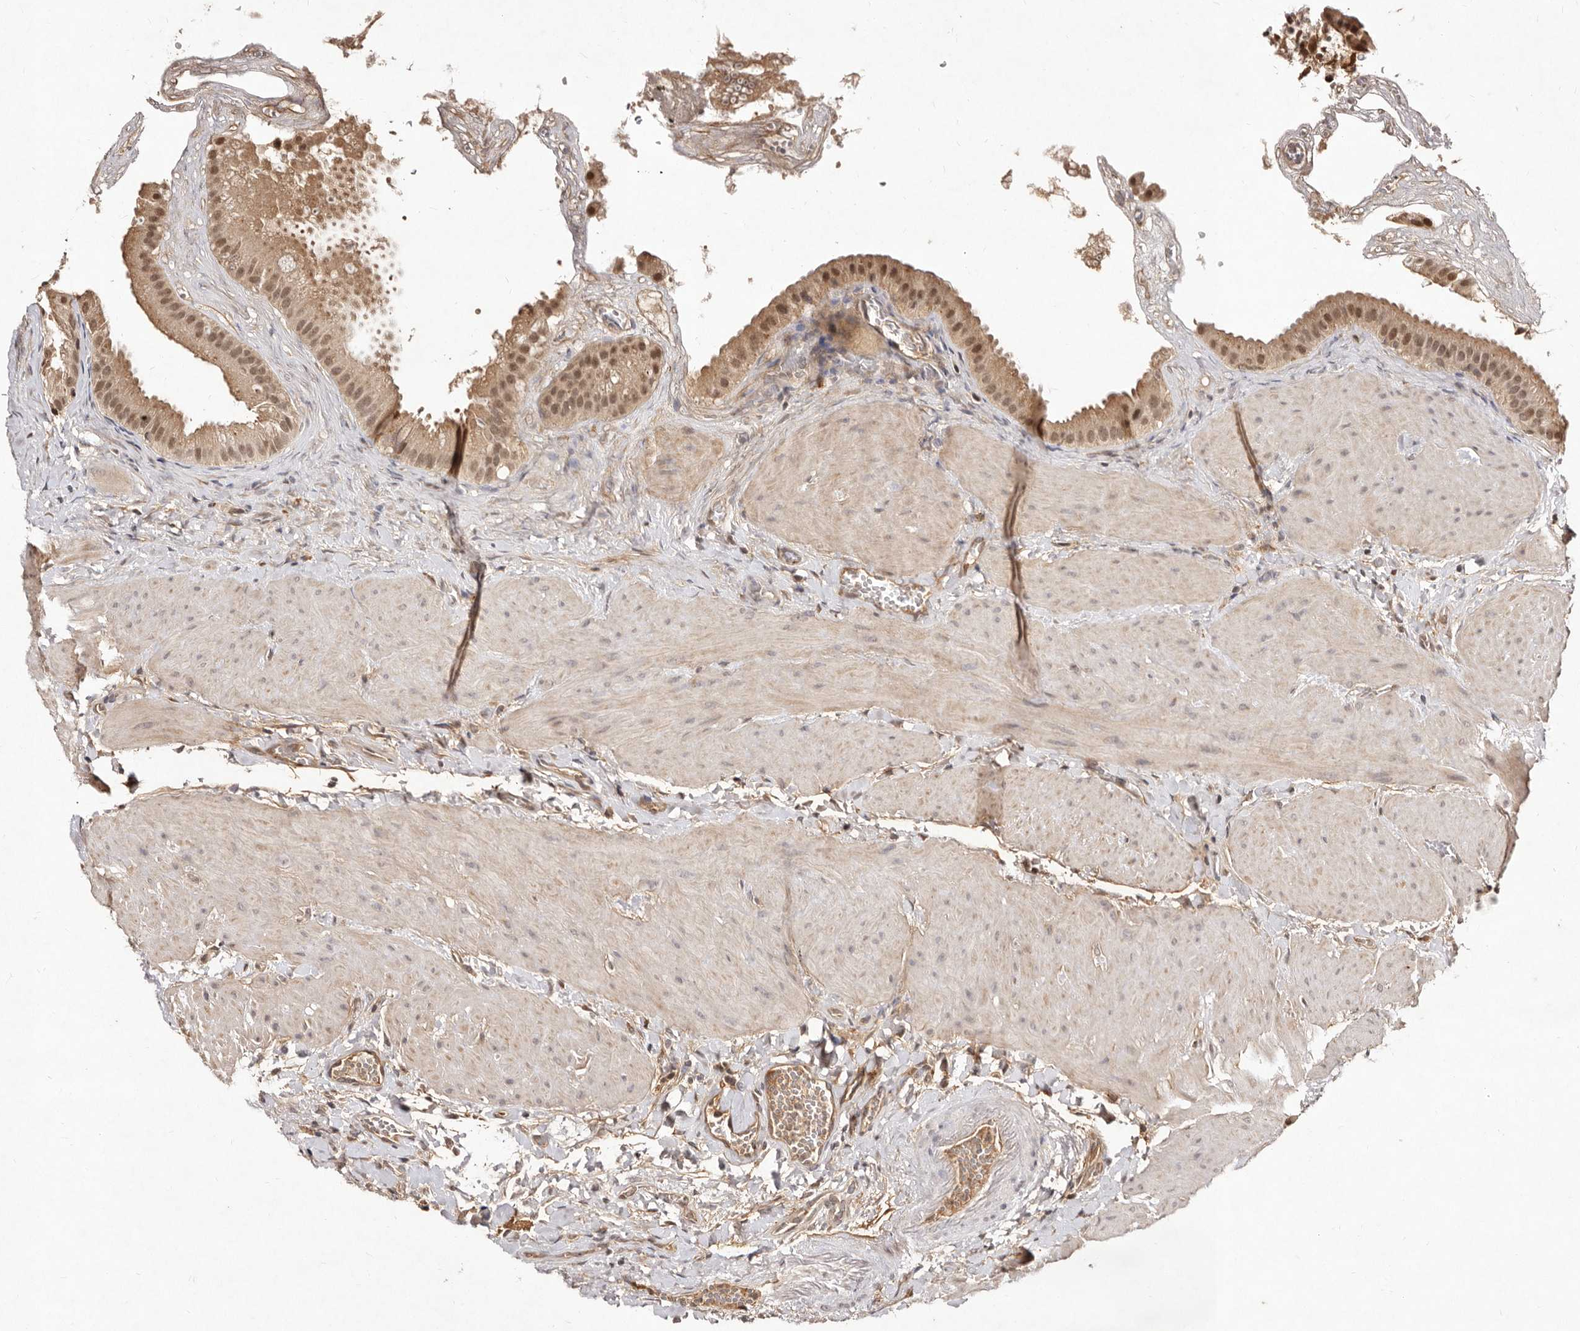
{"staining": {"intensity": "moderate", "quantity": ">75%", "location": "cytoplasmic/membranous,nuclear"}, "tissue": "gallbladder", "cell_type": "Glandular cells", "image_type": "normal", "snomed": [{"axis": "morphology", "description": "Normal tissue, NOS"}, {"axis": "topography", "description": "Gallbladder"}], "caption": "A photomicrograph of human gallbladder stained for a protein displays moderate cytoplasmic/membranous,nuclear brown staining in glandular cells. The staining was performed using DAB, with brown indicating positive protein expression. Nuclei are stained blue with hematoxylin.", "gene": "LCORL", "patient": {"sex": "male", "age": 55}}